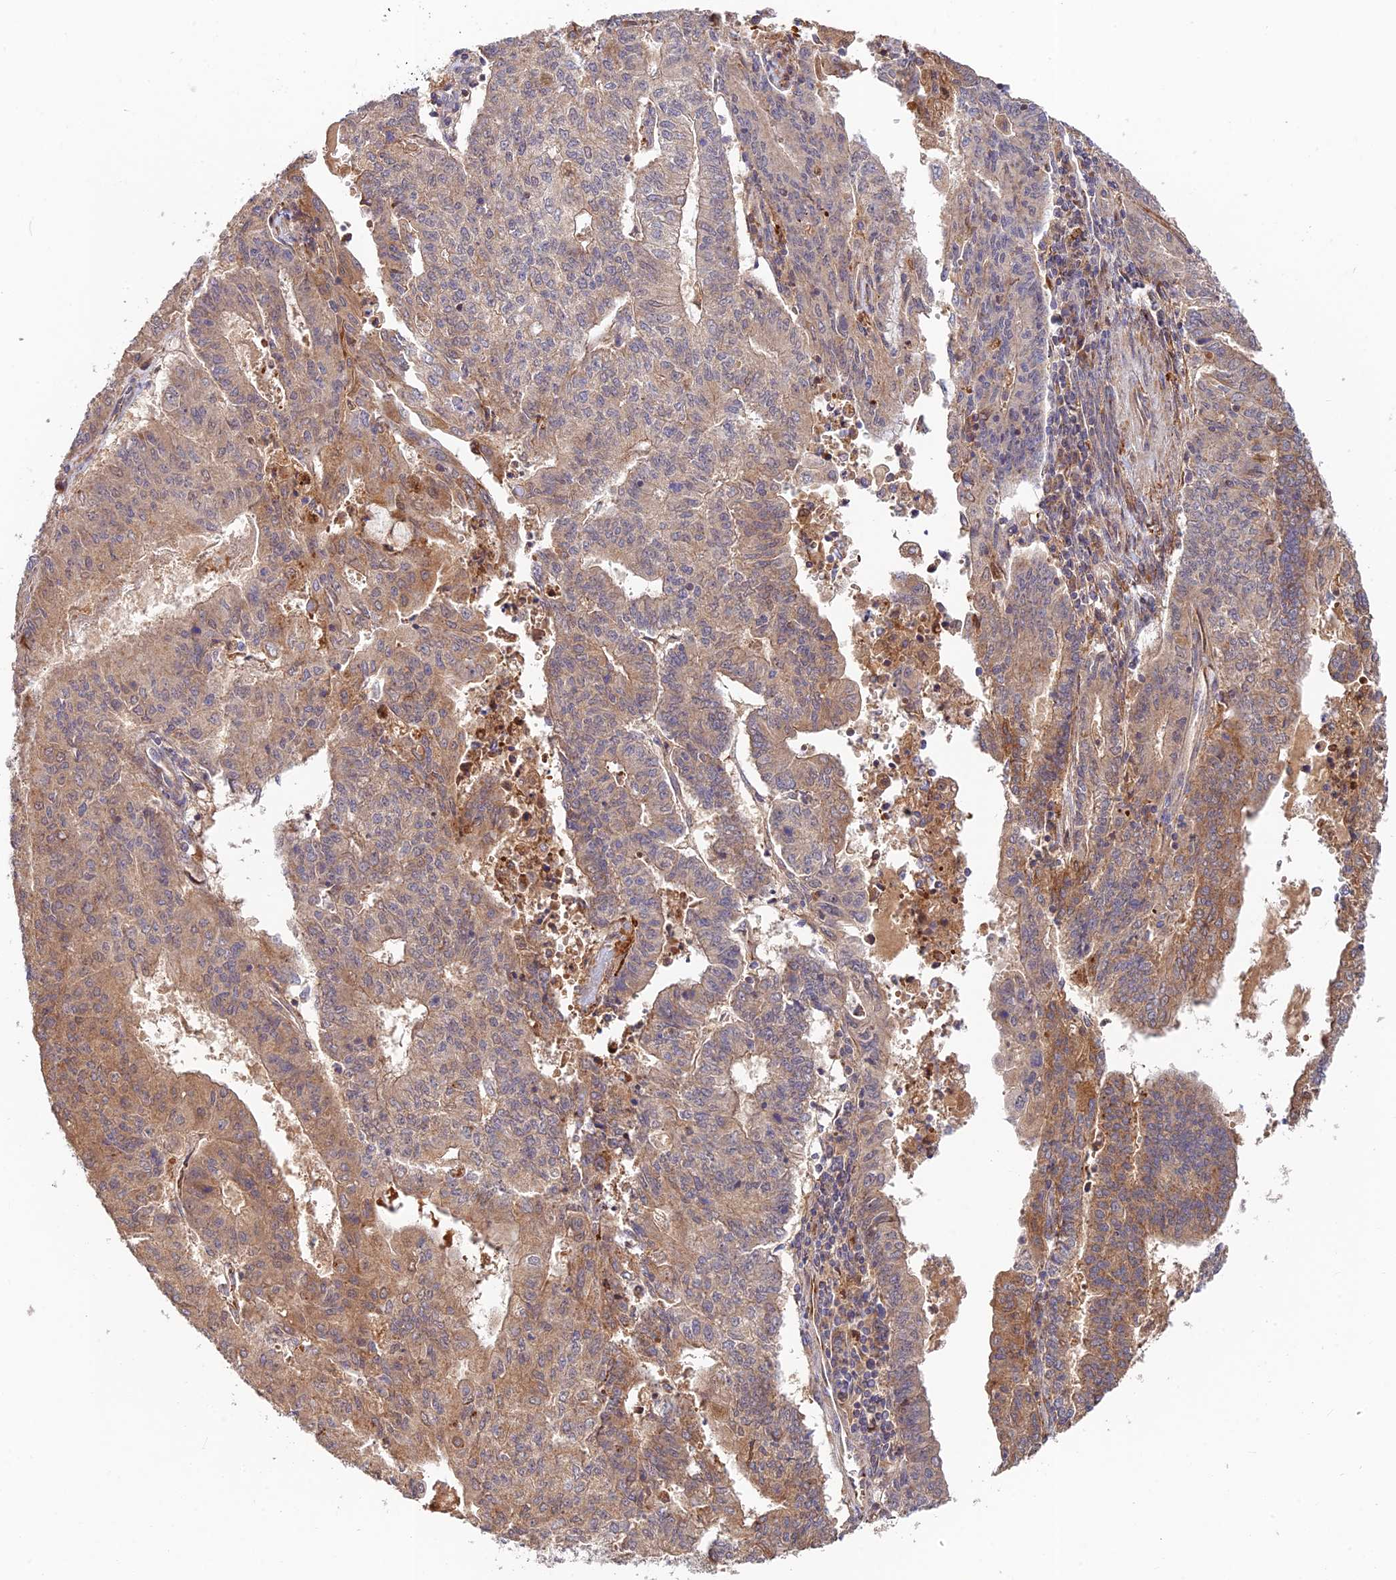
{"staining": {"intensity": "moderate", "quantity": "25%-75%", "location": "cytoplasmic/membranous"}, "tissue": "endometrial cancer", "cell_type": "Tumor cells", "image_type": "cancer", "snomed": [{"axis": "morphology", "description": "Adenocarcinoma, NOS"}, {"axis": "topography", "description": "Endometrium"}], "caption": "Immunohistochemistry (DAB (3,3'-diaminobenzidine)) staining of endometrial adenocarcinoma demonstrates moderate cytoplasmic/membranous protein staining in approximately 25%-75% of tumor cells.", "gene": "FUOM", "patient": {"sex": "female", "age": 59}}